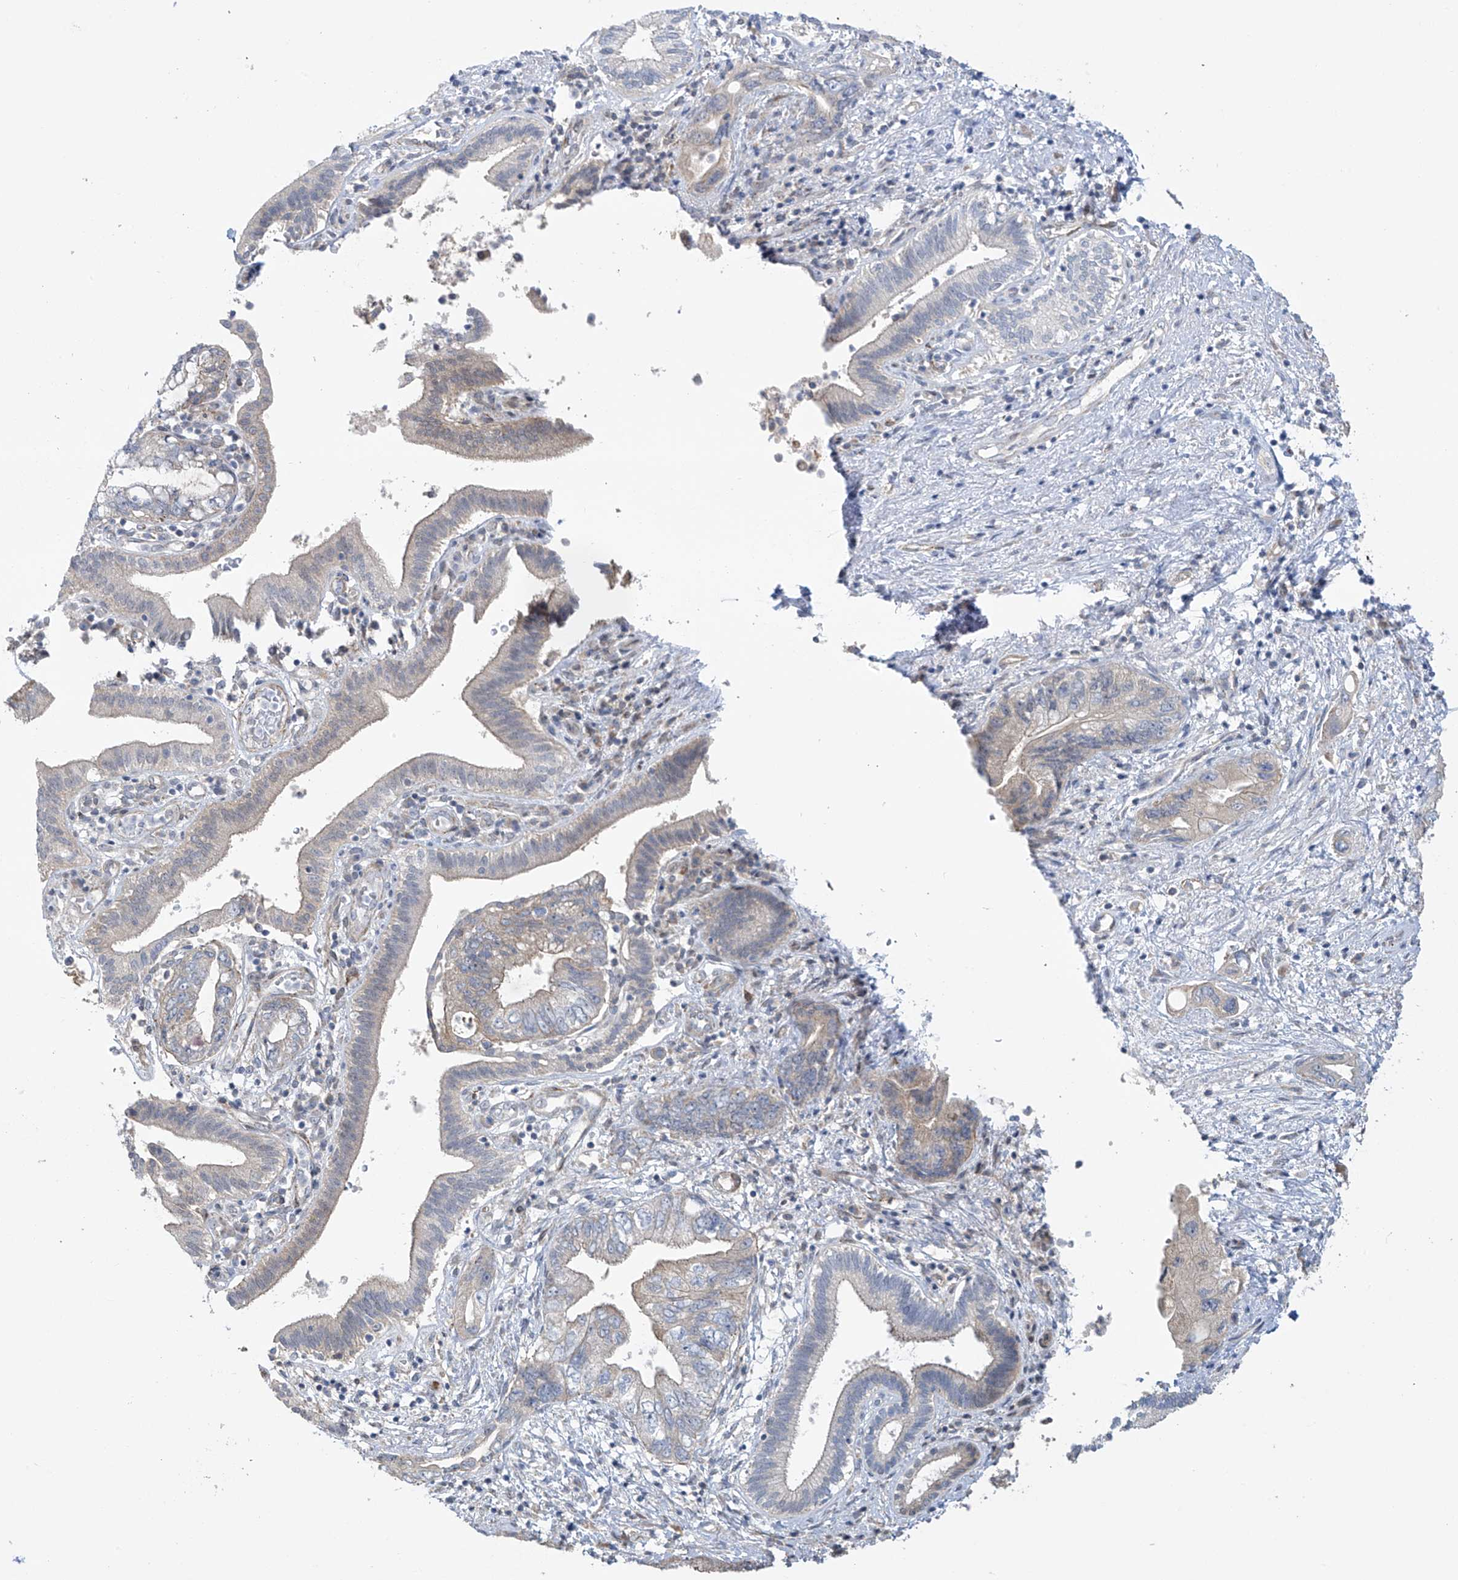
{"staining": {"intensity": "negative", "quantity": "none", "location": "none"}, "tissue": "pancreatic cancer", "cell_type": "Tumor cells", "image_type": "cancer", "snomed": [{"axis": "morphology", "description": "Adenocarcinoma, NOS"}, {"axis": "topography", "description": "Pancreas"}], "caption": "Tumor cells show no significant positivity in pancreatic cancer. (DAB (3,3'-diaminobenzidine) immunohistochemistry (IHC), high magnification).", "gene": "ZNF641", "patient": {"sex": "female", "age": 73}}